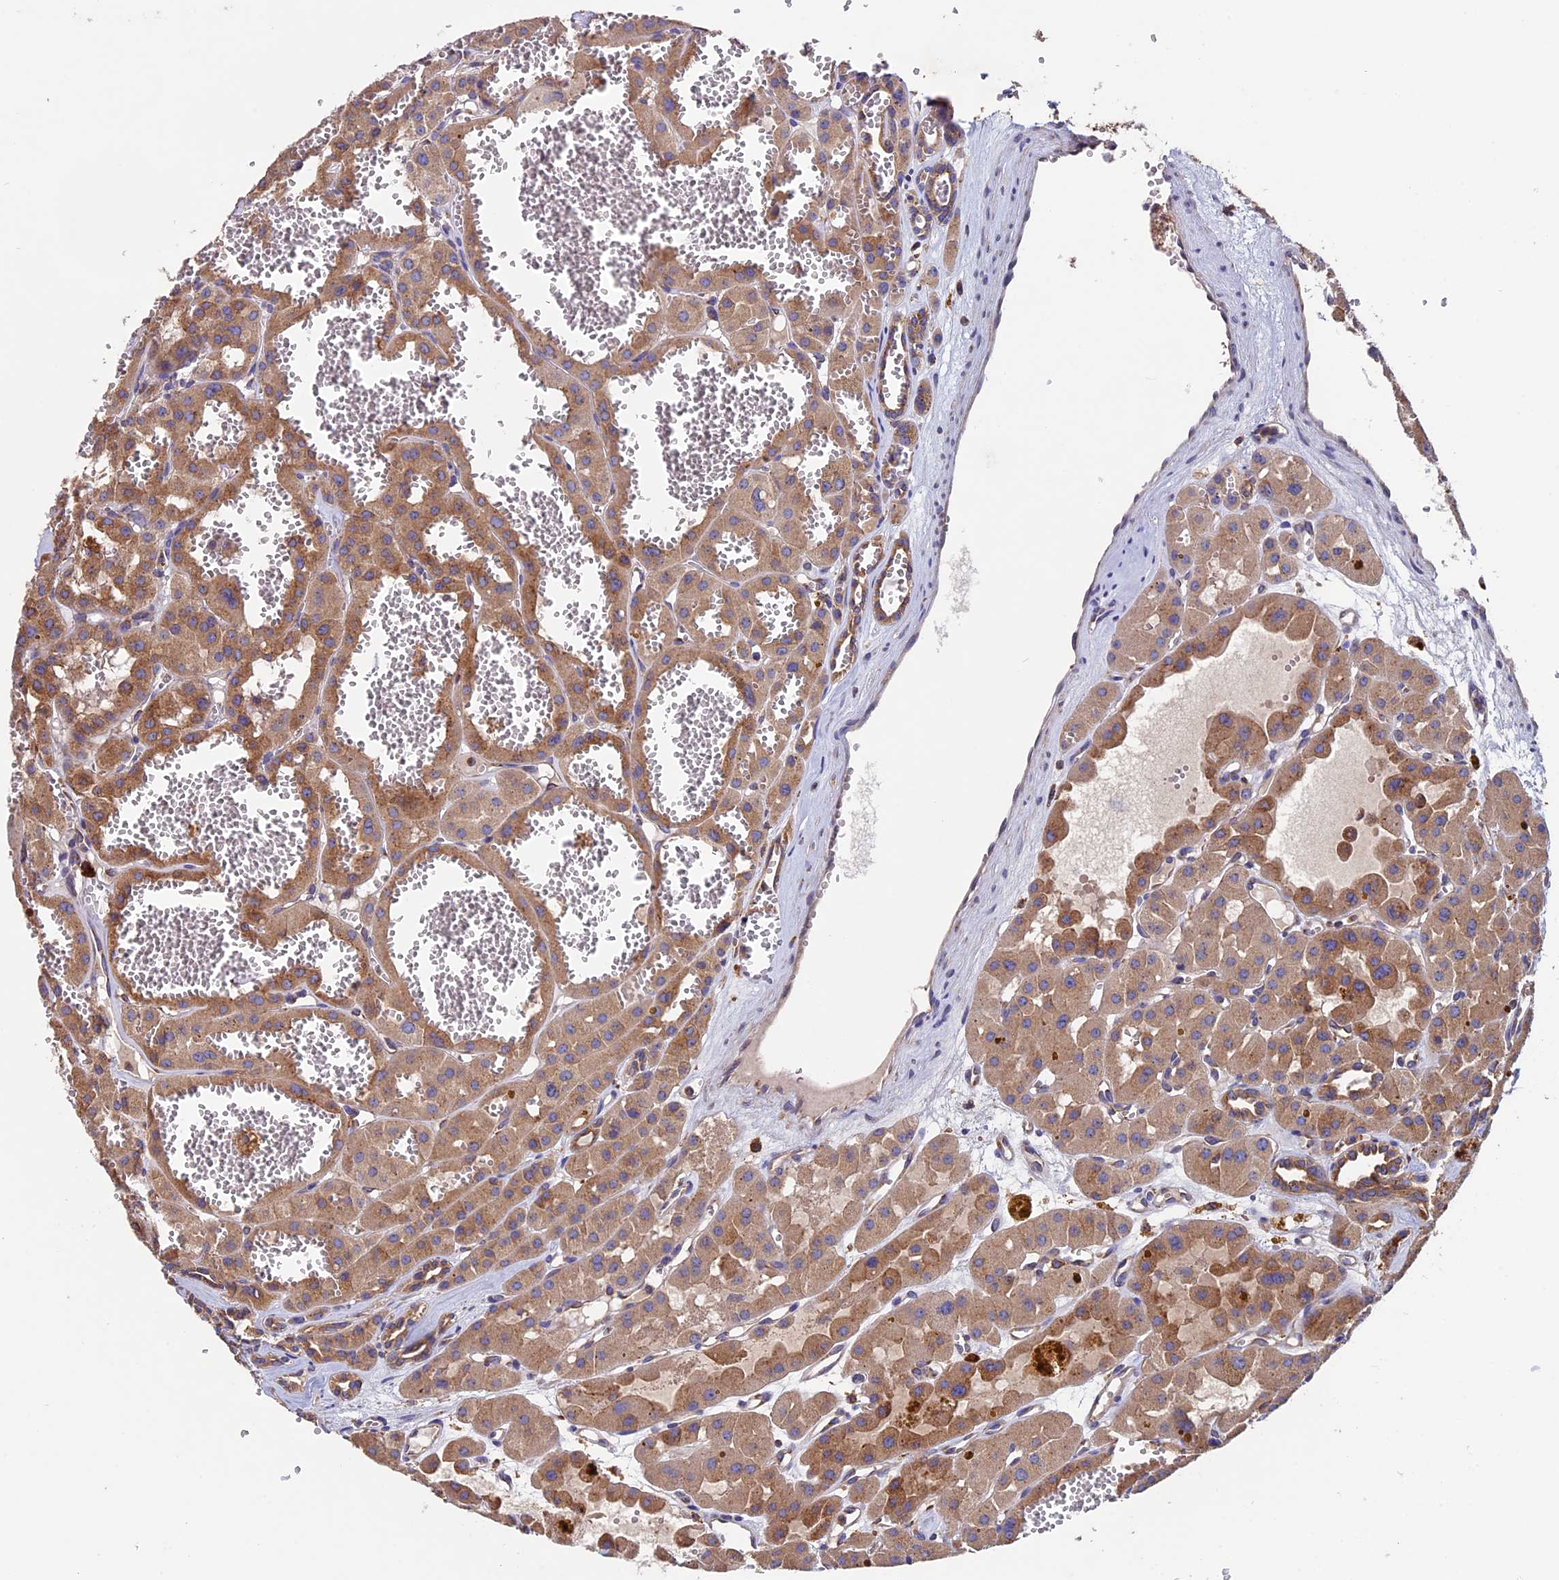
{"staining": {"intensity": "moderate", "quantity": ">75%", "location": "cytoplasmic/membranous"}, "tissue": "renal cancer", "cell_type": "Tumor cells", "image_type": "cancer", "snomed": [{"axis": "morphology", "description": "Carcinoma, NOS"}, {"axis": "topography", "description": "Kidney"}], "caption": "IHC micrograph of neoplastic tissue: renal cancer (carcinoma) stained using immunohistochemistry (IHC) displays medium levels of moderate protein expression localized specifically in the cytoplasmic/membranous of tumor cells, appearing as a cytoplasmic/membranous brown color.", "gene": "BTBD3", "patient": {"sex": "female", "age": 75}}